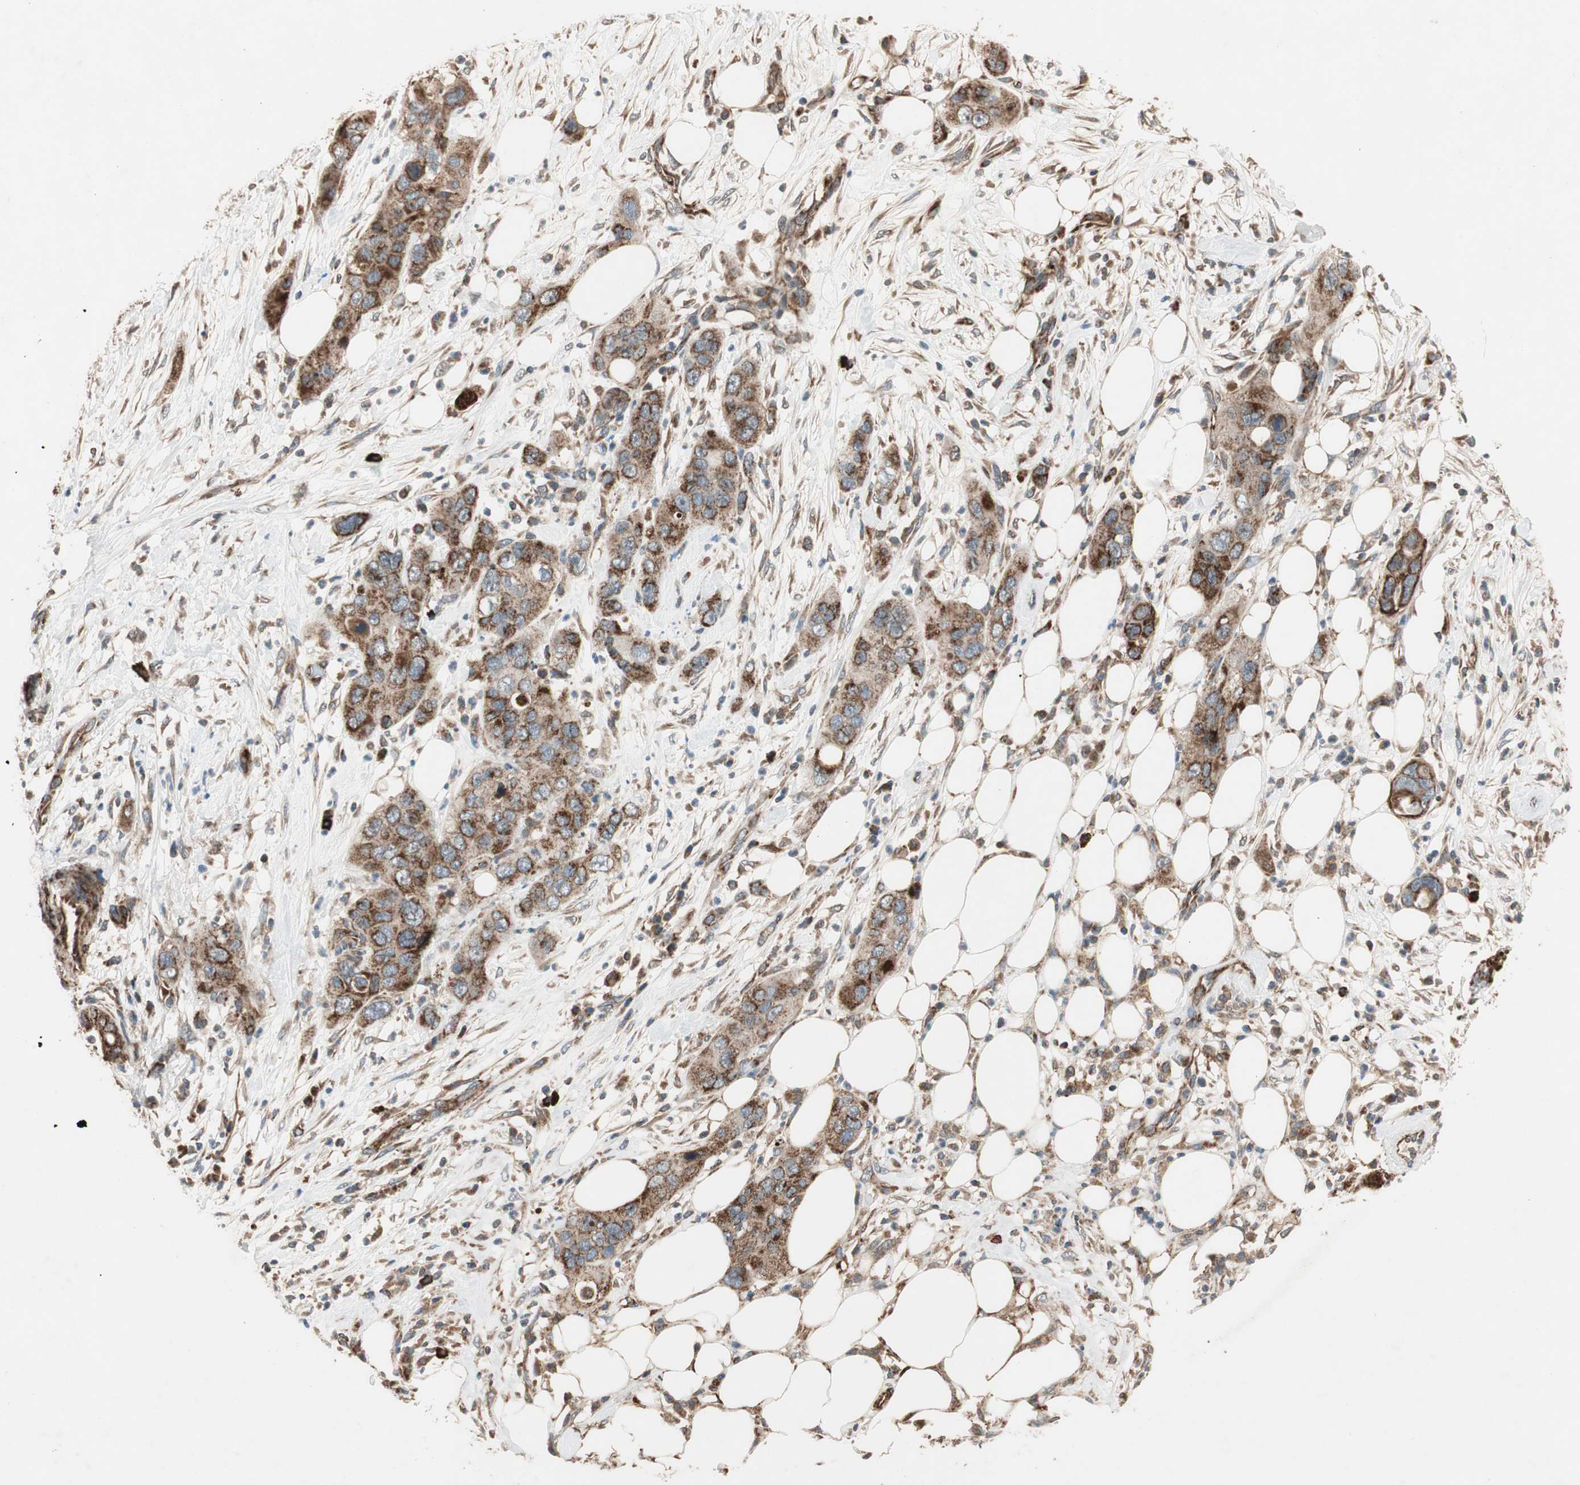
{"staining": {"intensity": "strong", "quantity": ">75%", "location": "cytoplasmic/membranous"}, "tissue": "pancreatic cancer", "cell_type": "Tumor cells", "image_type": "cancer", "snomed": [{"axis": "morphology", "description": "Adenocarcinoma, NOS"}, {"axis": "topography", "description": "Pancreas"}], "caption": "Pancreatic cancer (adenocarcinoma) was stained to show a protein in brown. There is high levels of strong cytoplasmic/membranous staining in about >75% of tumor cells. (DAB (3,3'-diaminobenzidine) IHC, brown staining for protein, blue staining for nuclei).", "gene": "AKAP1", "patient": {"sex": "female", "age": 71}}